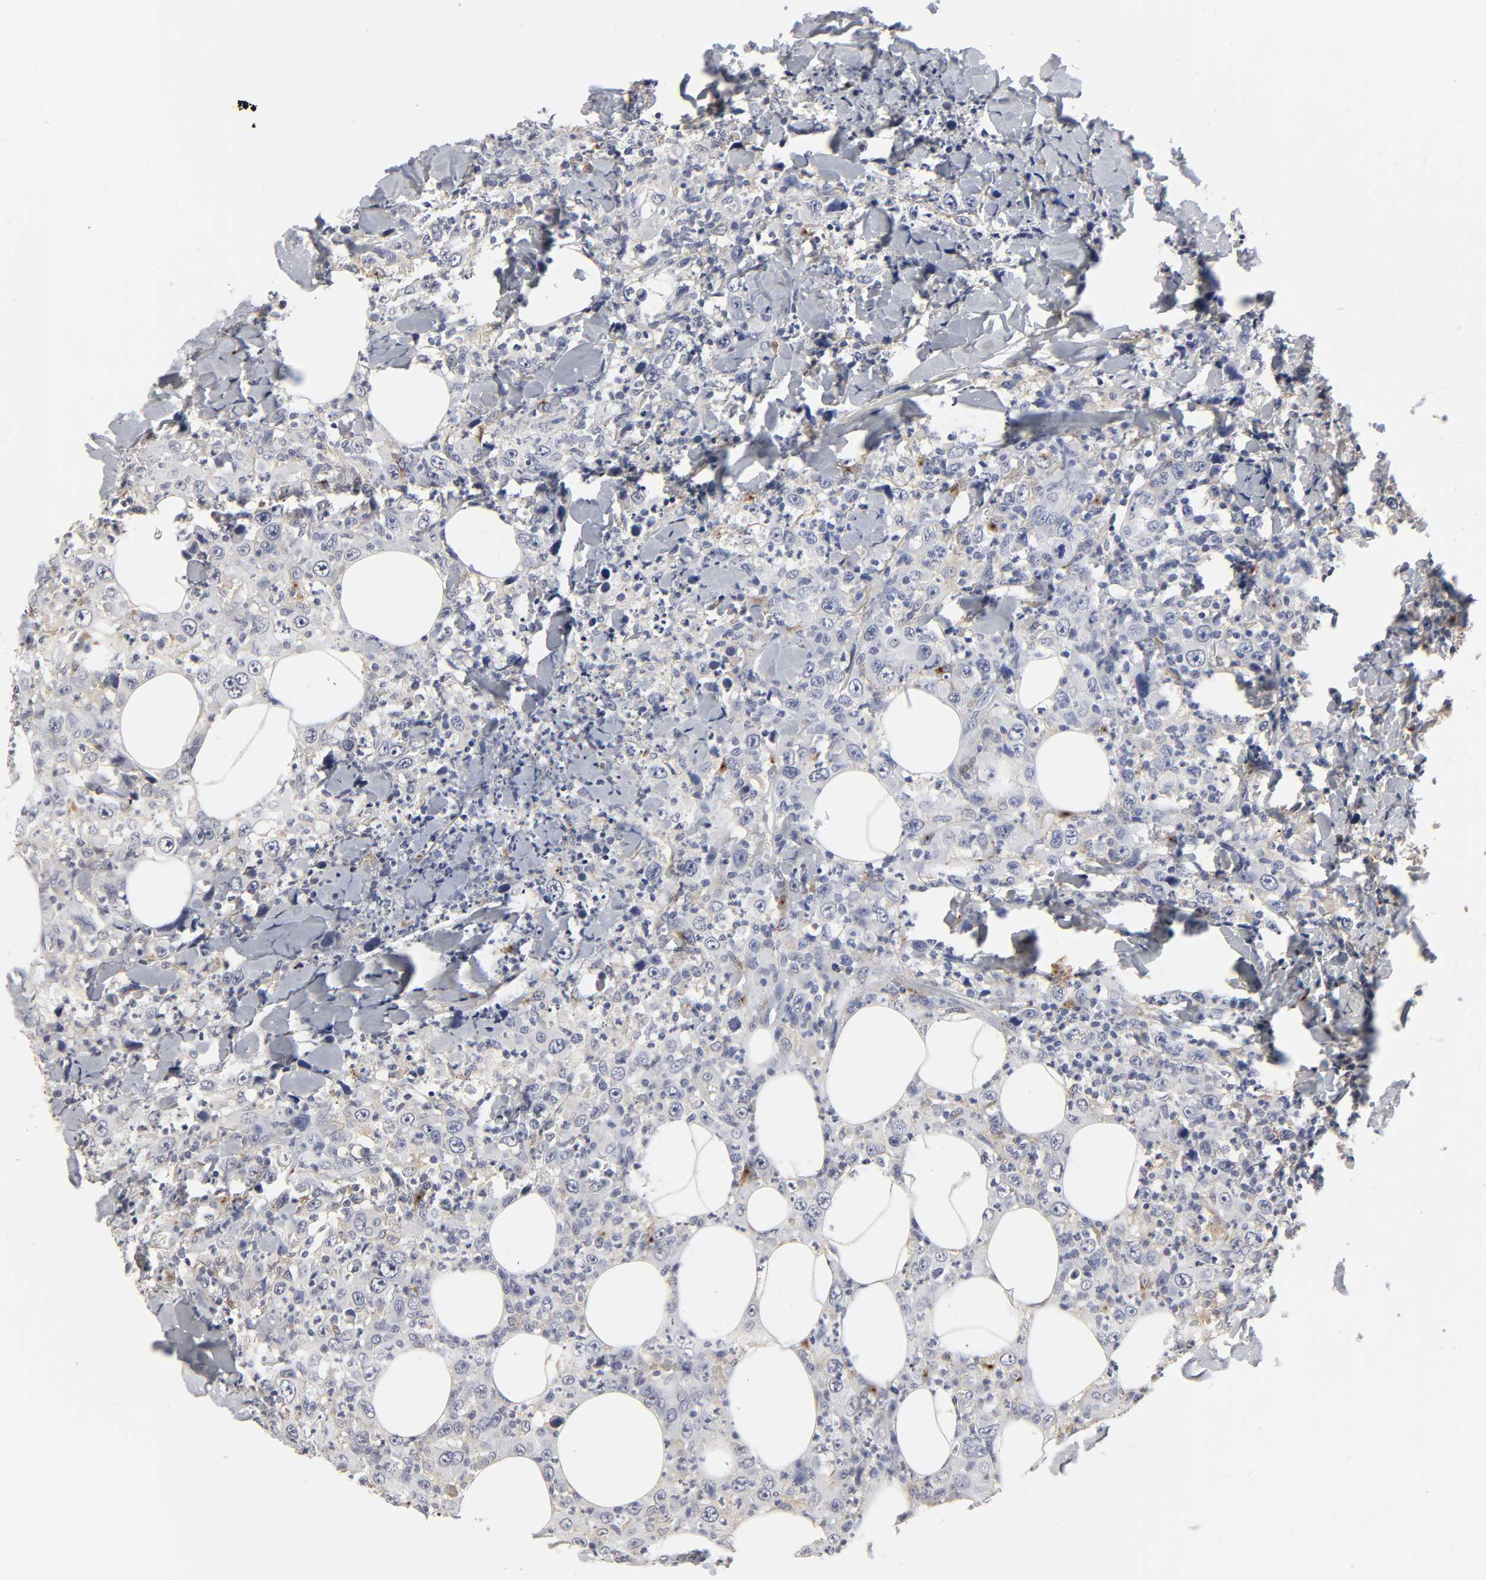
{"staining": {"intensity": "negative", "quantity": "none", "location": "none"}, "tissue": "thyroid cancer", "cell_type": "Tumor cells", "image_type": "cancer", "snomed": [{"axis": "morphology", "description": "Carcinoma, NOS"}, {"axis": "topography", "description": "Thyroid gland"}], "caption": "This image is of thyroid cancer (carcinoma) stained with IHC to label a protein in brown with the nuclei are counter-stained blue. There is no staining in tumor cells. (Stains: DAB immunohistochemistry with hematoxylin counter stain, Microscopy: brightfield microscopy at high magnification).", "gene": "LRP1", "patient": {"sex": "female", "age": 77}}